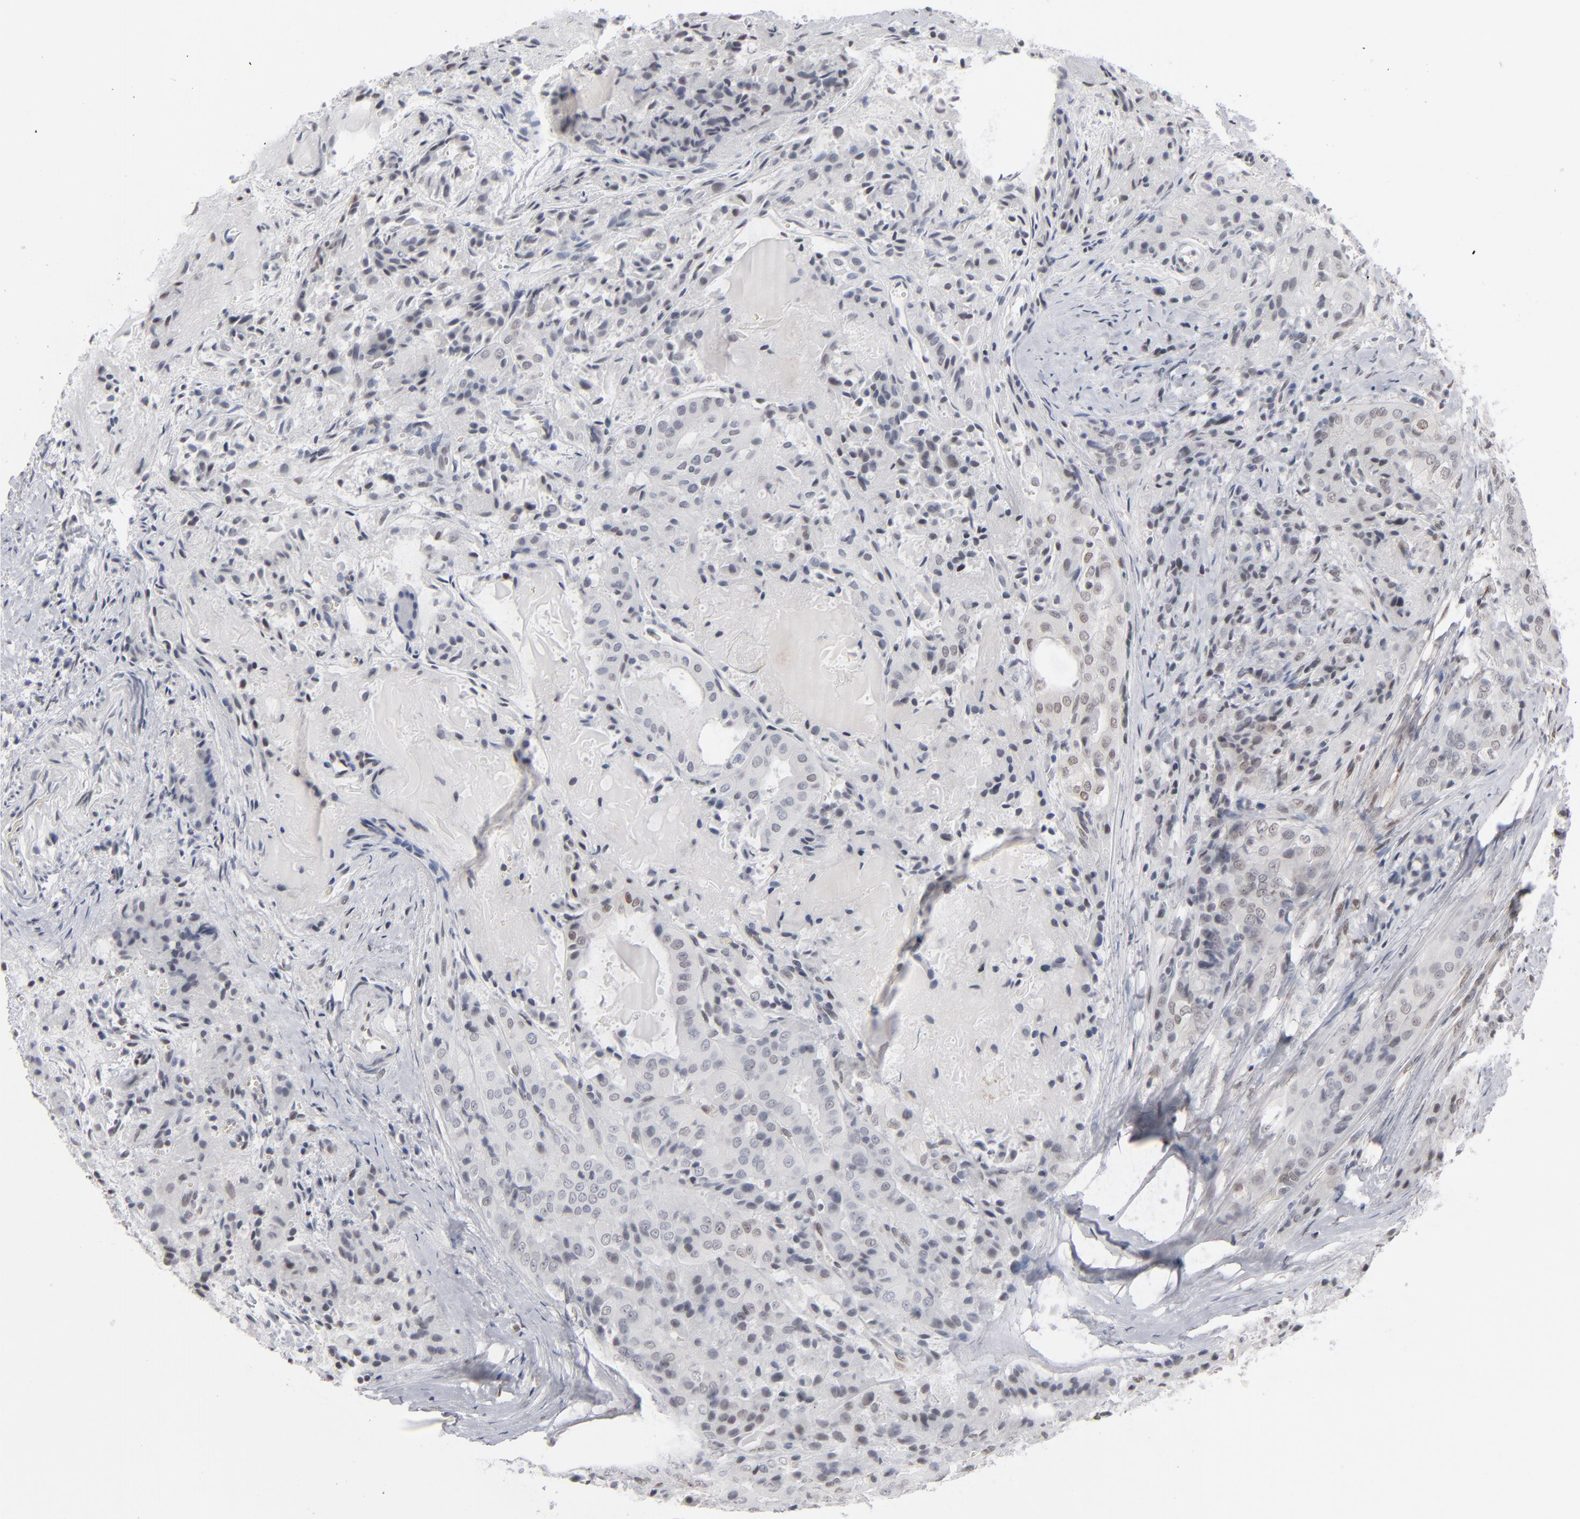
{"staining": {"intensity": "negative", "quantity": "none", "location": "none"}, "tissue": "thyroid cancer", "cell_type": "Tumor cells", "image_type": "cancer", "snomed": [{"axis": "morphology", "description": "Papillary adenocarcinoma, NOS"}, {"axis": "topography", "description": "Thyroid gland"}], "caption": "Human thyroid papillary adenocarcinoma stained for a protein using immunohistochemistry (IHC) displays no expression in tumor cells.", "gene": "IRF9", "patient": {"sex": "female", "age": 71}}